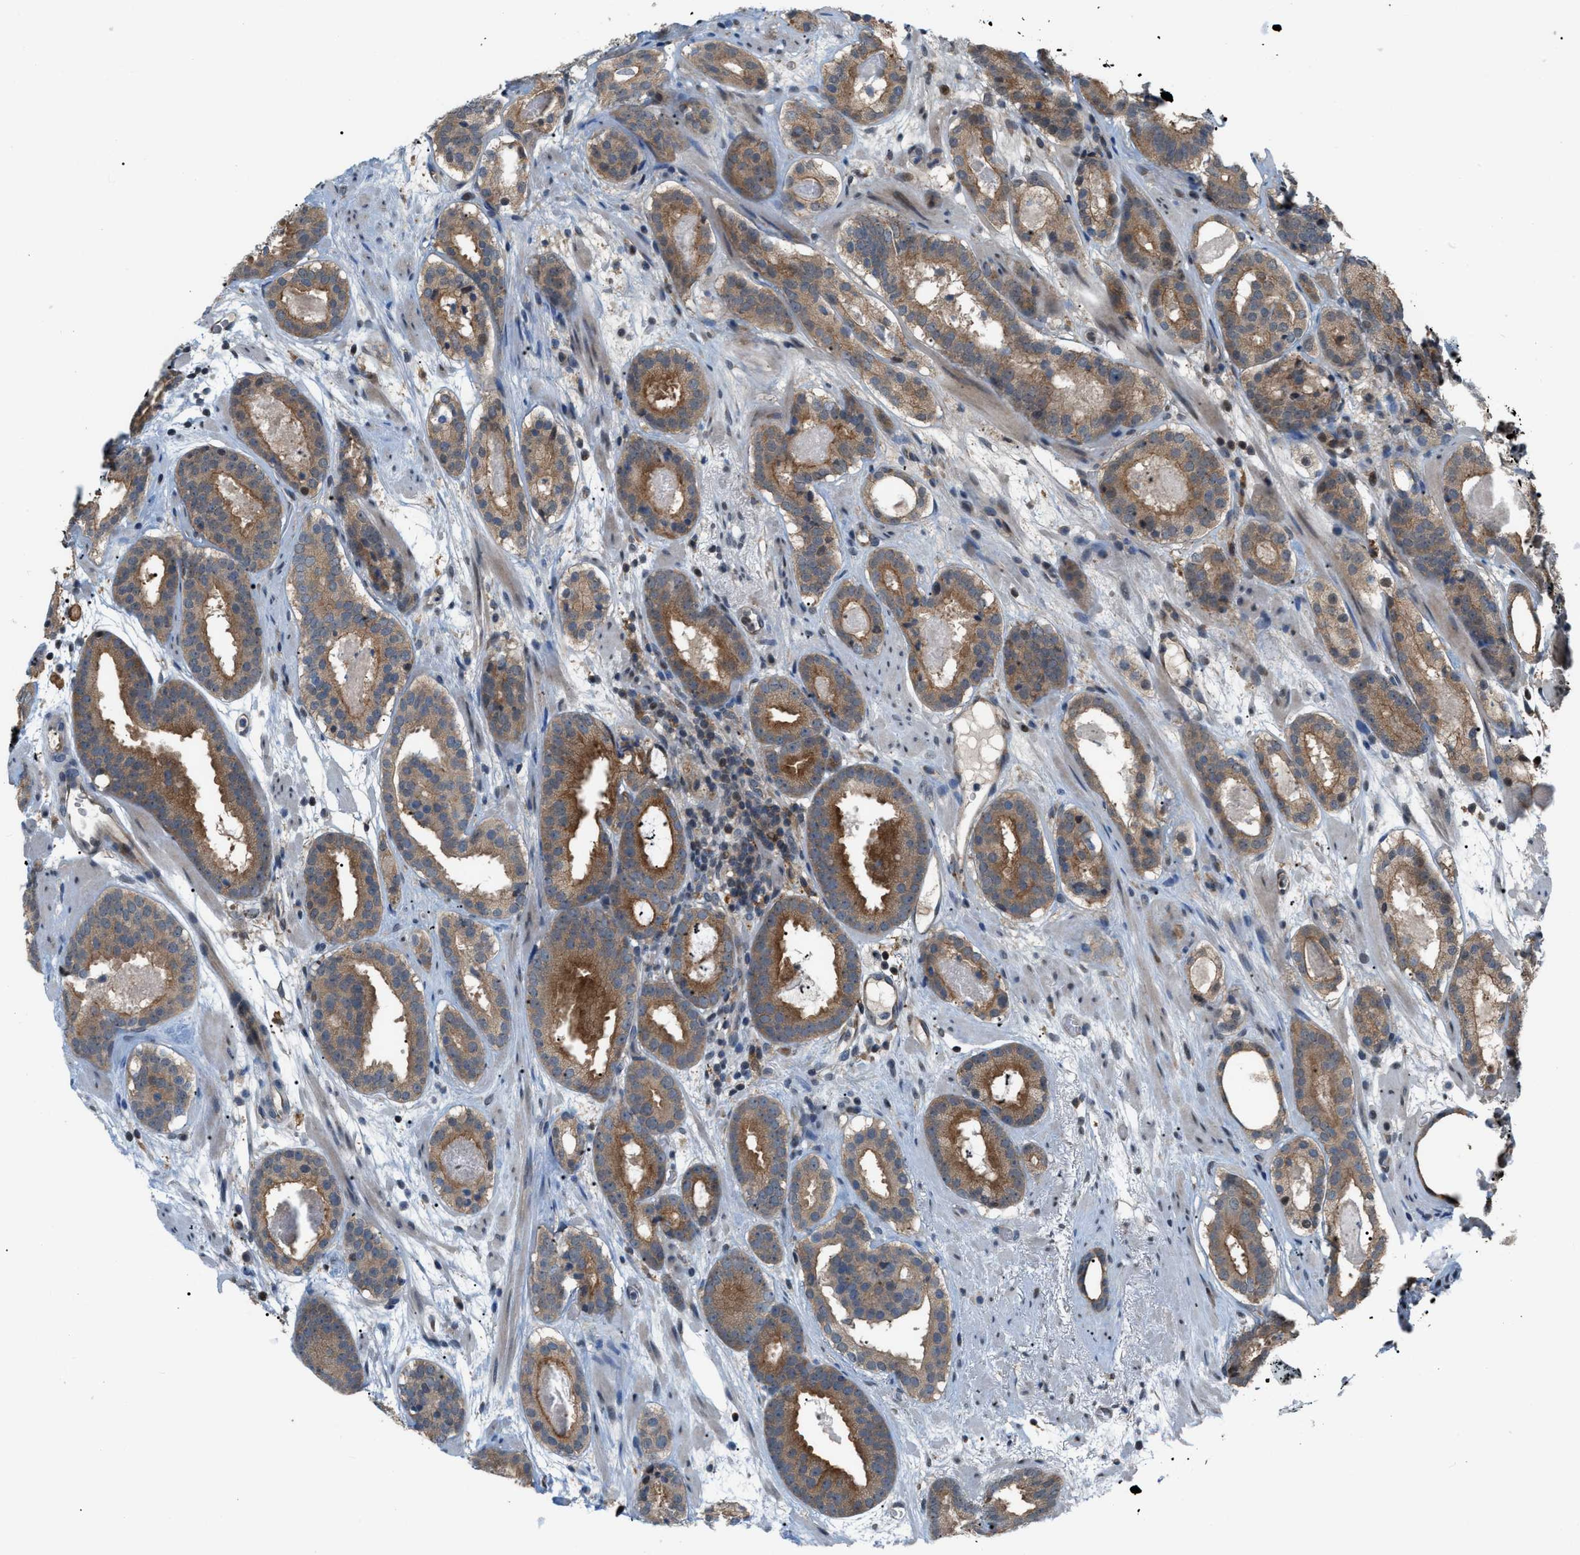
{"staining": {"intensity": "moderate", "quantity": ">75%", "location": "cytoplasmic/membranous"}, "tissue": "prostate cancer", "cell_type": "Tumor cells", "image_type": "cancer", "snomed": [{"axis": "morphology", "description": "Adenocarcinoma, Low grade"}, {"axis": "topography", "description": "Prostate"}], "caption": "Immunohistochemical staining of human prostate cancer displays moderate cytoplasmic/membranous protein staining in approximately >75% of tumor cells.", "gene": "RFFL", "patient": {"sex": "male", "age": 69}}